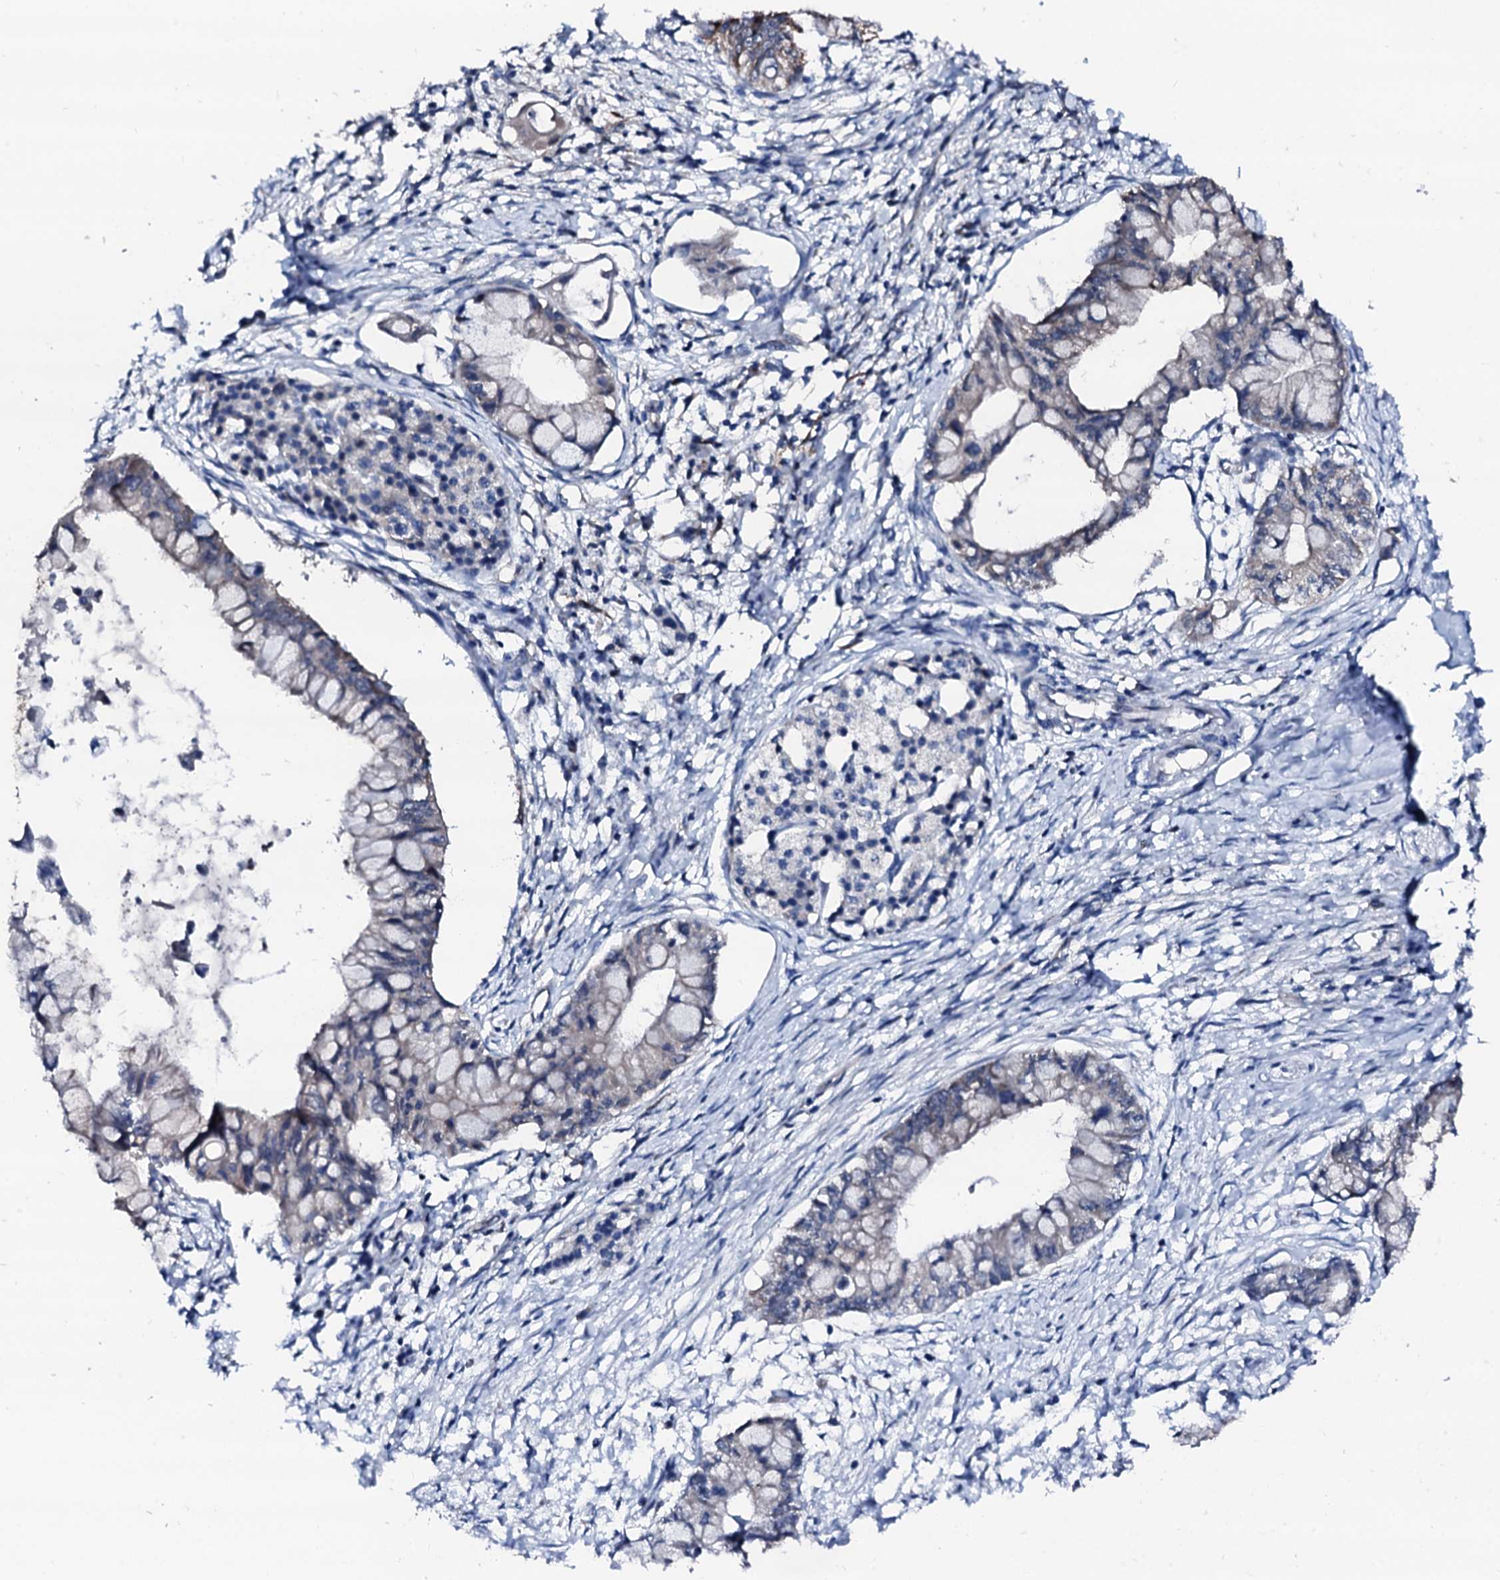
{"staining": {"intensity": "weak", "quantity": "<25%", "location": "cytoplasmic/membranous"}, "tissue": "pancreatic cancer", "cell_type": "Tumor cells", "image_type": "cancer", "snomed": [{"axis": "morphology", "description": "Adenocarcinoma, NOS"}, {"axis": "topography", "description": "Pancreas"}], "caption": "IHC image of neoplastic tissue: adenocarcinoma (pancreatic) stained with DAB (3,3'-diaminobenzidine) shows no significant protein positivity in tumor cells.", "gene": "TRAFD1", "patient": {"sex": "male", "age": 48}}